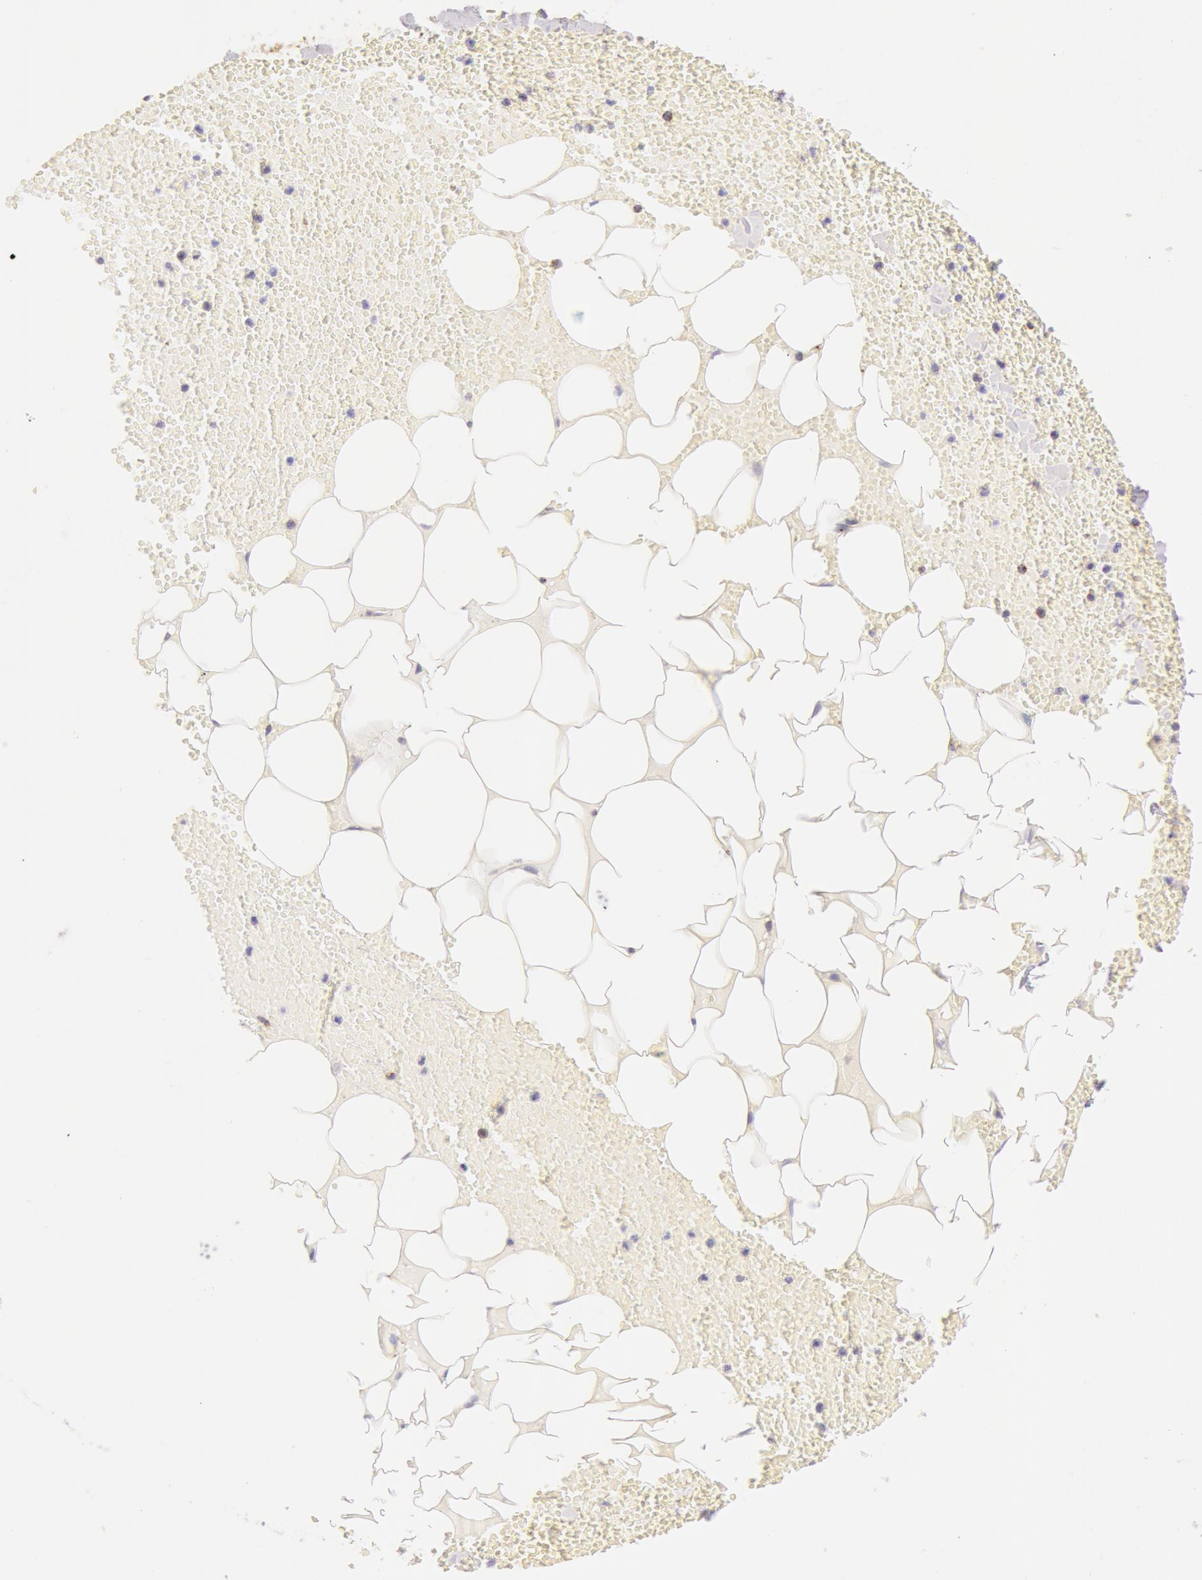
{"staining": {"intensity": "negative", "quantity": "none", "location": "none"}, "tissue": "adipose tissue", "cell_type": "Adipocytes", "image_type": "normal", "snomed": [{"axis": "morphology", "description": "Normal tissue, NOS"}, {"axis": "morphology", "description": "Inflammation, NOS"}, {"axis": "topography", "description": "Lymph node"}, {"axis": "topography", "description": "Peripheral nerve tissue"}], "caption": "Adipocytes are negative for brown protein staining in unremarkable adipose tissue. (Brightfield microscopy of DAB (3,3'-diaminobenzidine) IHC at high magnification).", "gene": "ATP5F1B", "patient": {"sex": "male", "age": 52}}